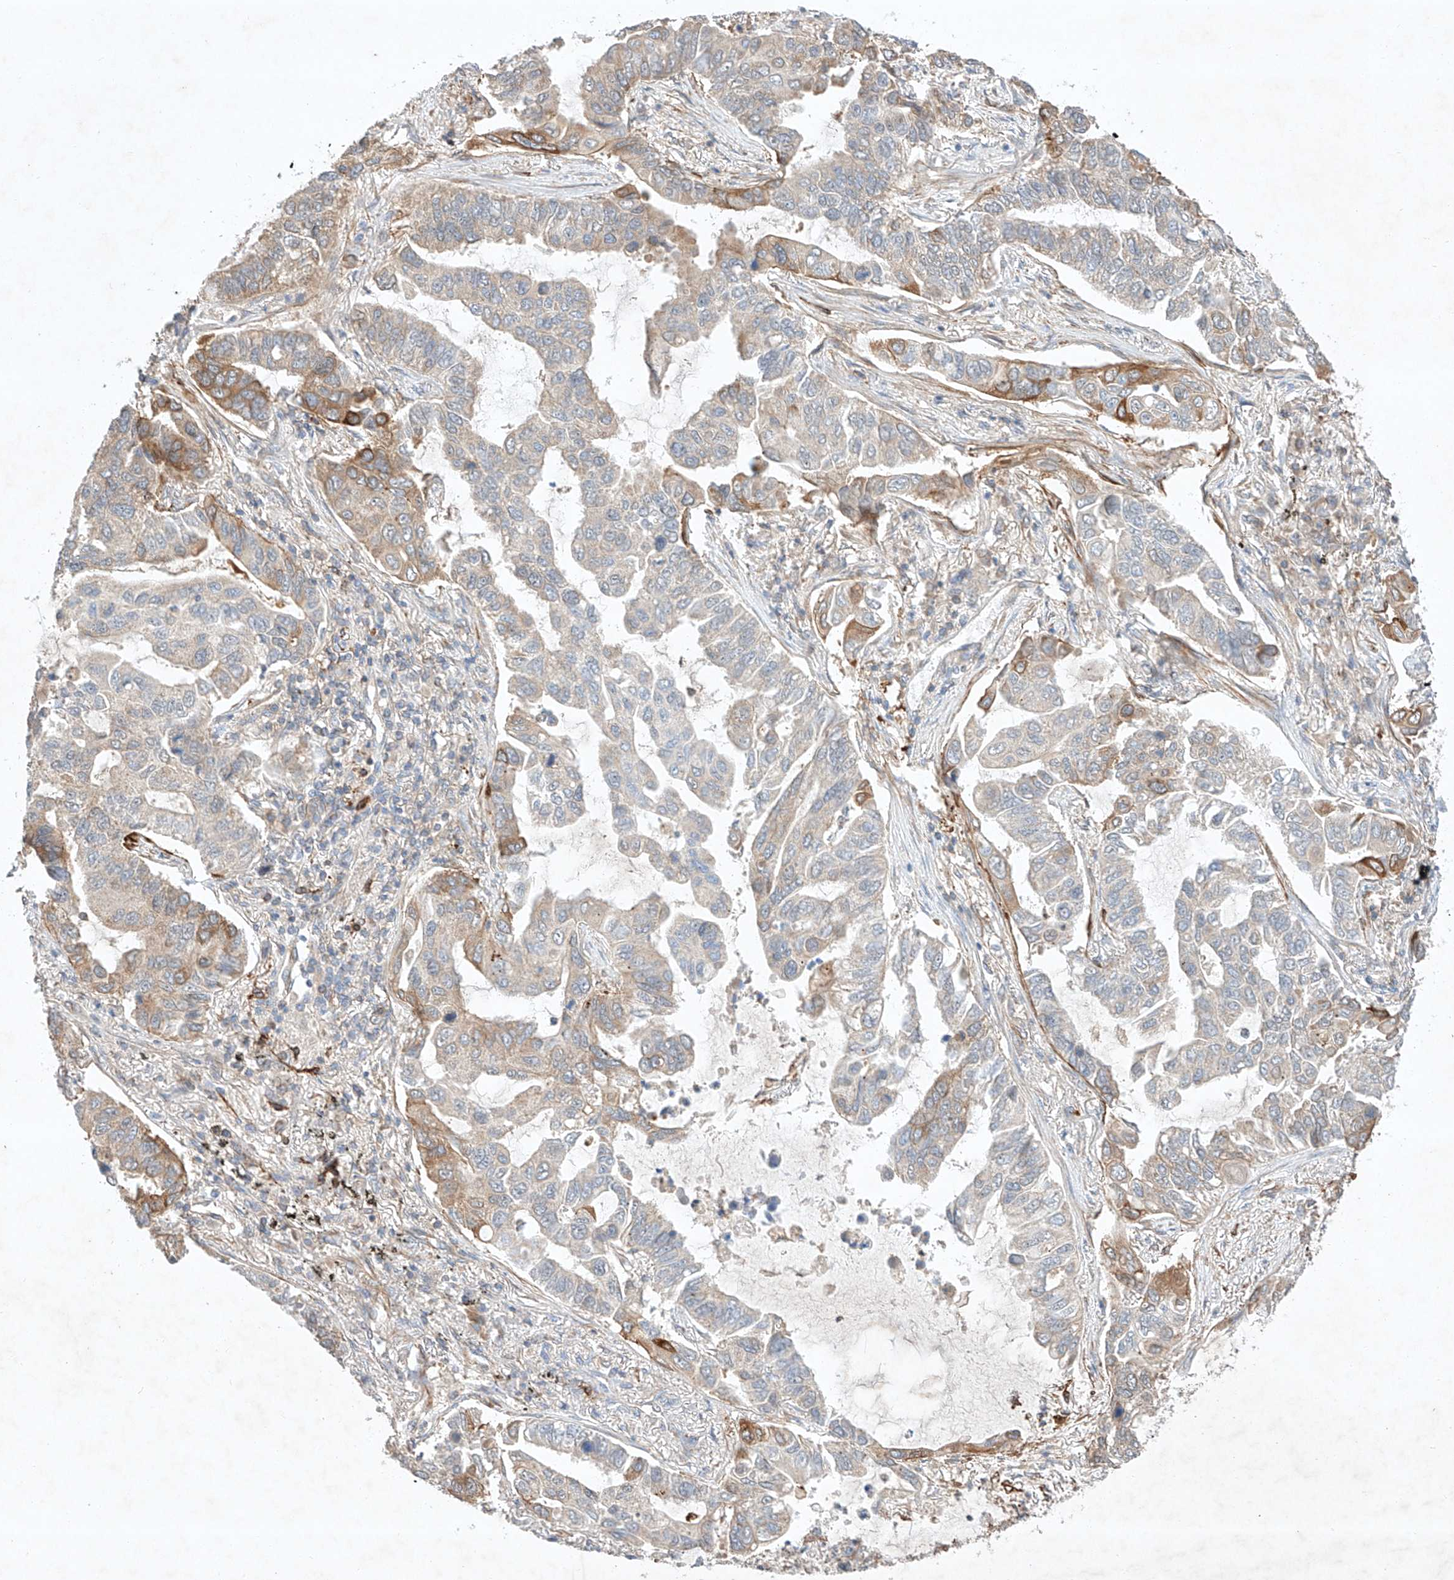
{"staining": {"intensity": "moderate", "quantity": "<25%", "location": "cytoplasmic/membranous"}, "tissue": "lung cancer", "cell_type": "Tumor cells", "image_type": "cancer", "snomed": [{"axis": "morphology", "description": "Adenocarcinoma, NOS"}, {"axis": "topography", "description": "Lung"}], "caption": "Lung adenocarcinoma stained with a brown dye demonstrates moderate cytoplasmic/membranous positive staining in approximately <25% of tumor cells.", "gene": "ARHGAP33", "patient": {"sex": "male", "age": 64}}